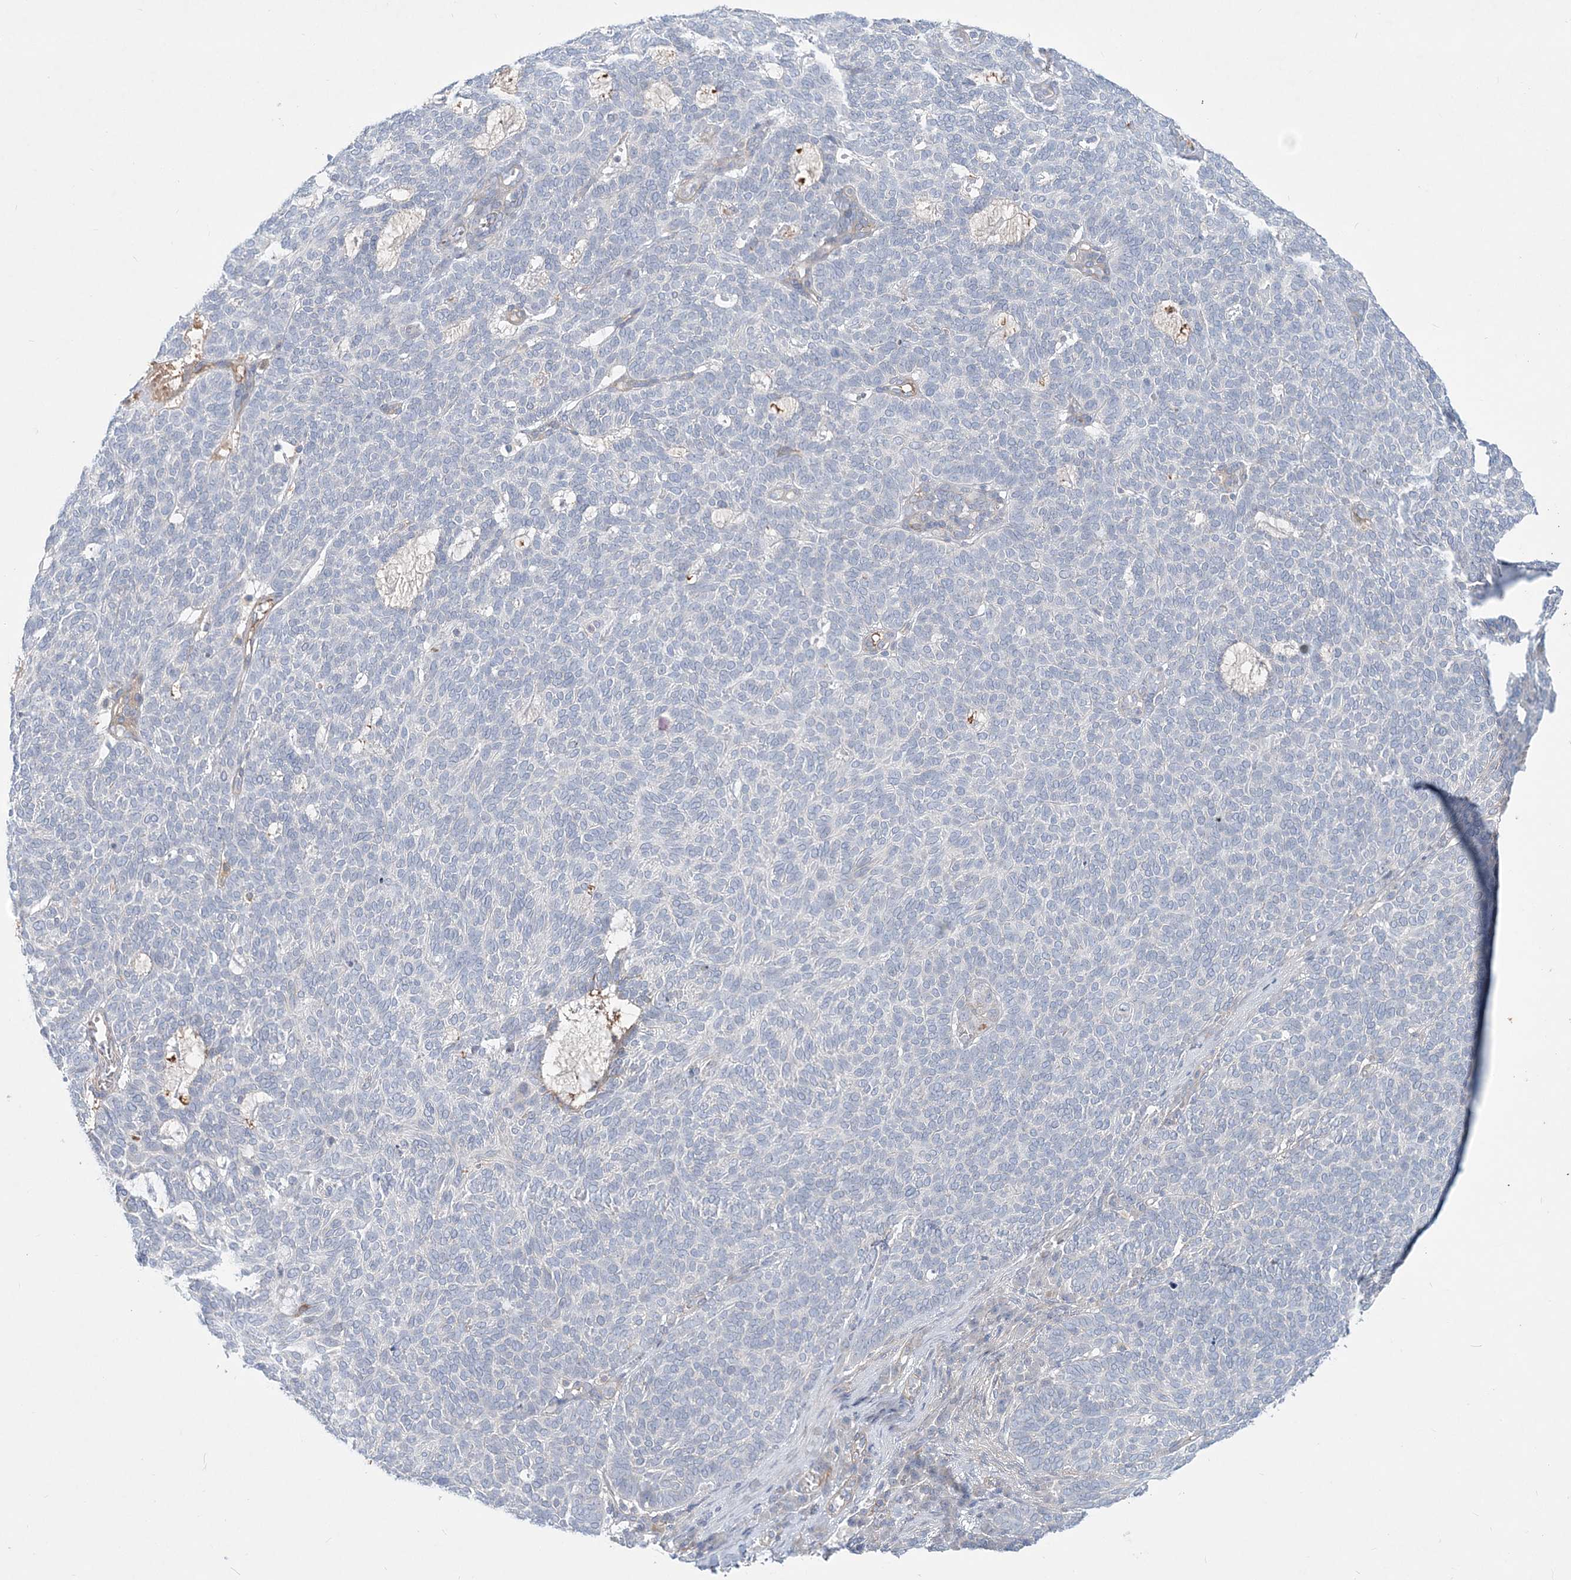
{"staining": {"intensity": "negative", "quantity": "none", "location": "none"}, "tissue": "skin cancer", "cell_type": "Tumor cells", "image_type": "cancer", "snomed": [{"axis": "morphology", "description": "Squamous cell carcinoma, NOS"}, {"axis": "topography", "description": "Skin"}], "caption": "Image shows no significant protein positivity in tumor cells of skin squamous cell carcinoma.", "gene": "DNAH5", "patient": {"sex": "female", "age": 90}}